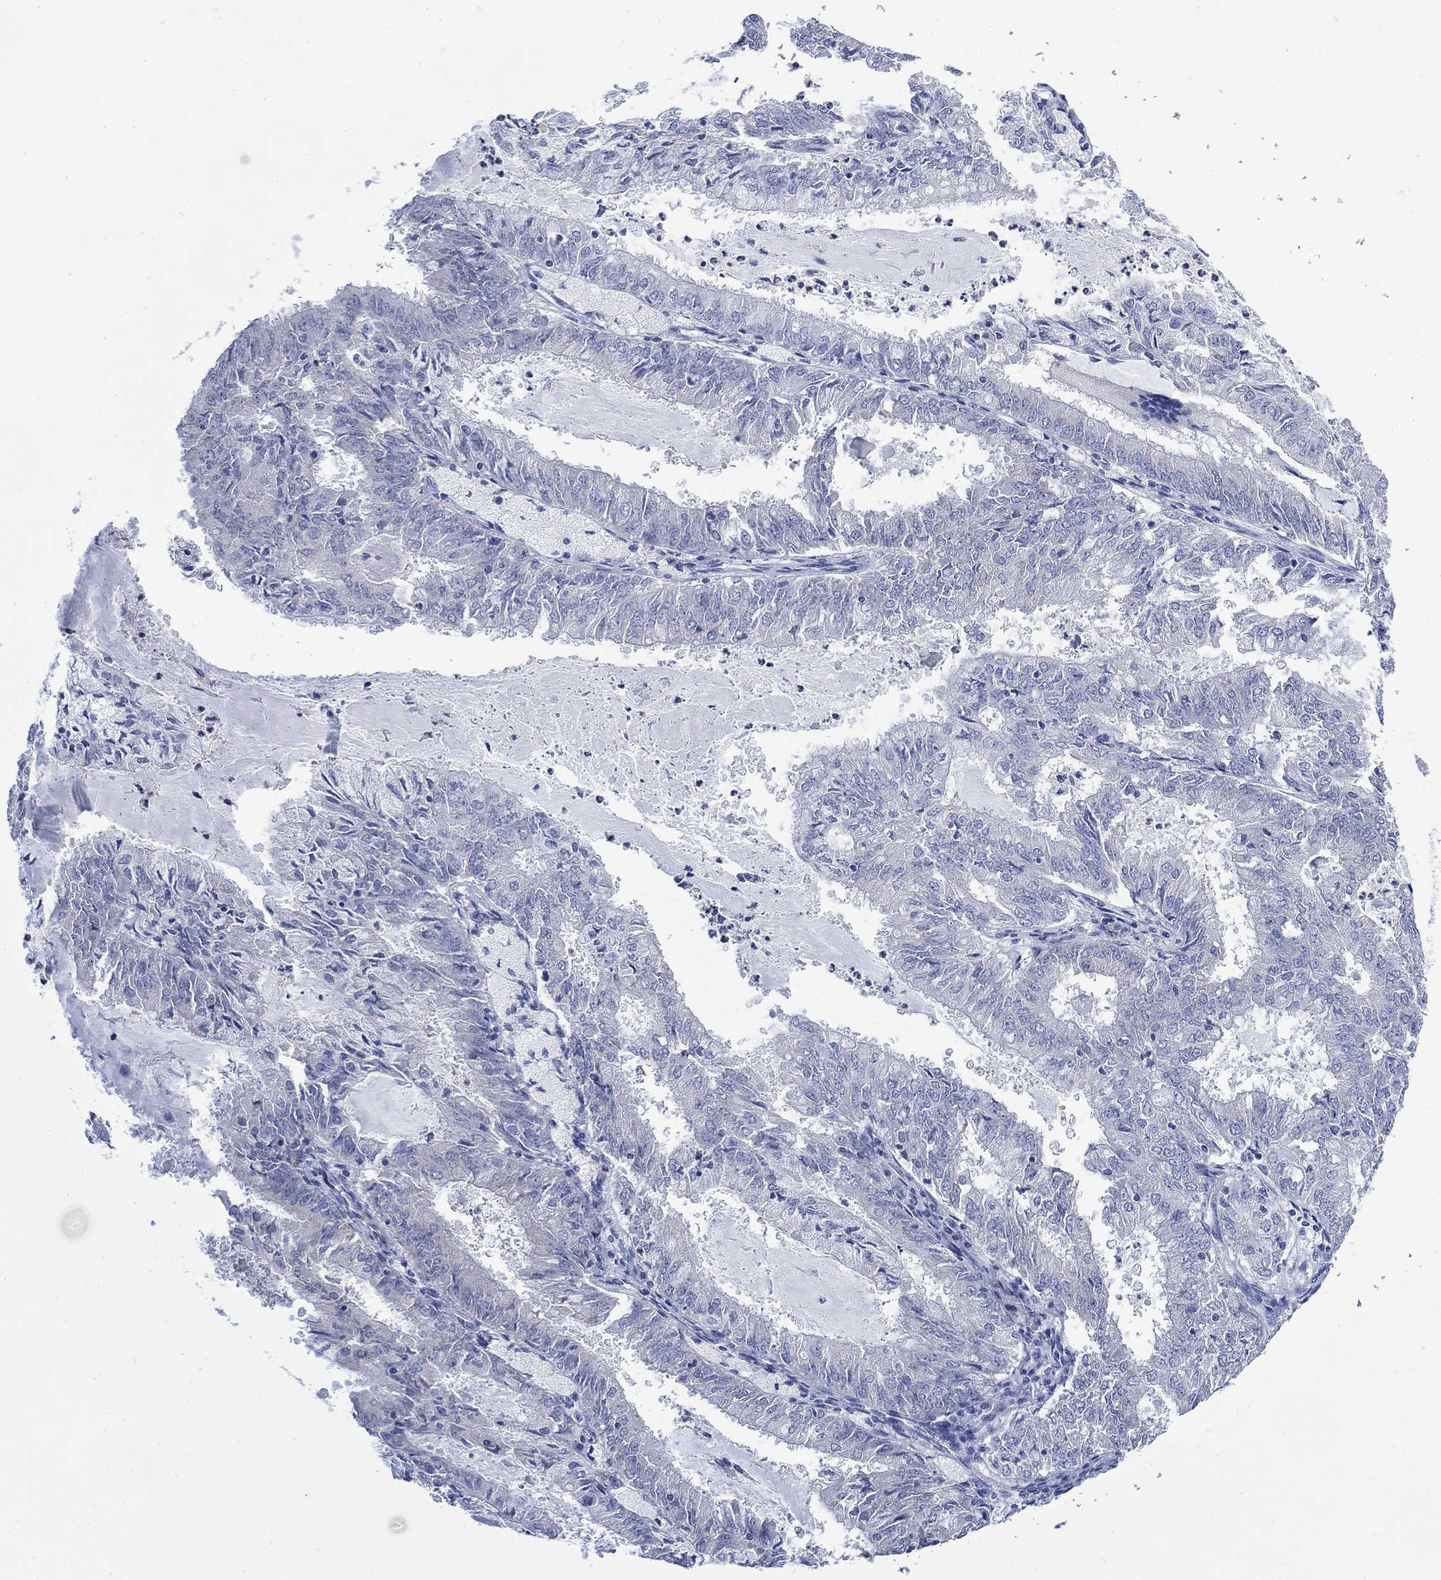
{"staining": {"intensity": "negative", "quantity": "none", "location": "none"}, "tissue": "endometrial cancer", "cell_type": "Tumor cells", "image_type": "cancer", "snomed": [{"axis": "morphology", "description": "Adenocarcinoma, NOS"}, {"axis": "topography", "description": "Endometrium"}], "caption": "Endometrial adenocarcinoma was stained to show a protein in brown. There is no significant expression in tumor cells. (DAB immunohistochemistry visualized using brightfield microscopy, high magnification).", "gene": "FBP2", "patient": {"sex": "female", "age": 57}}